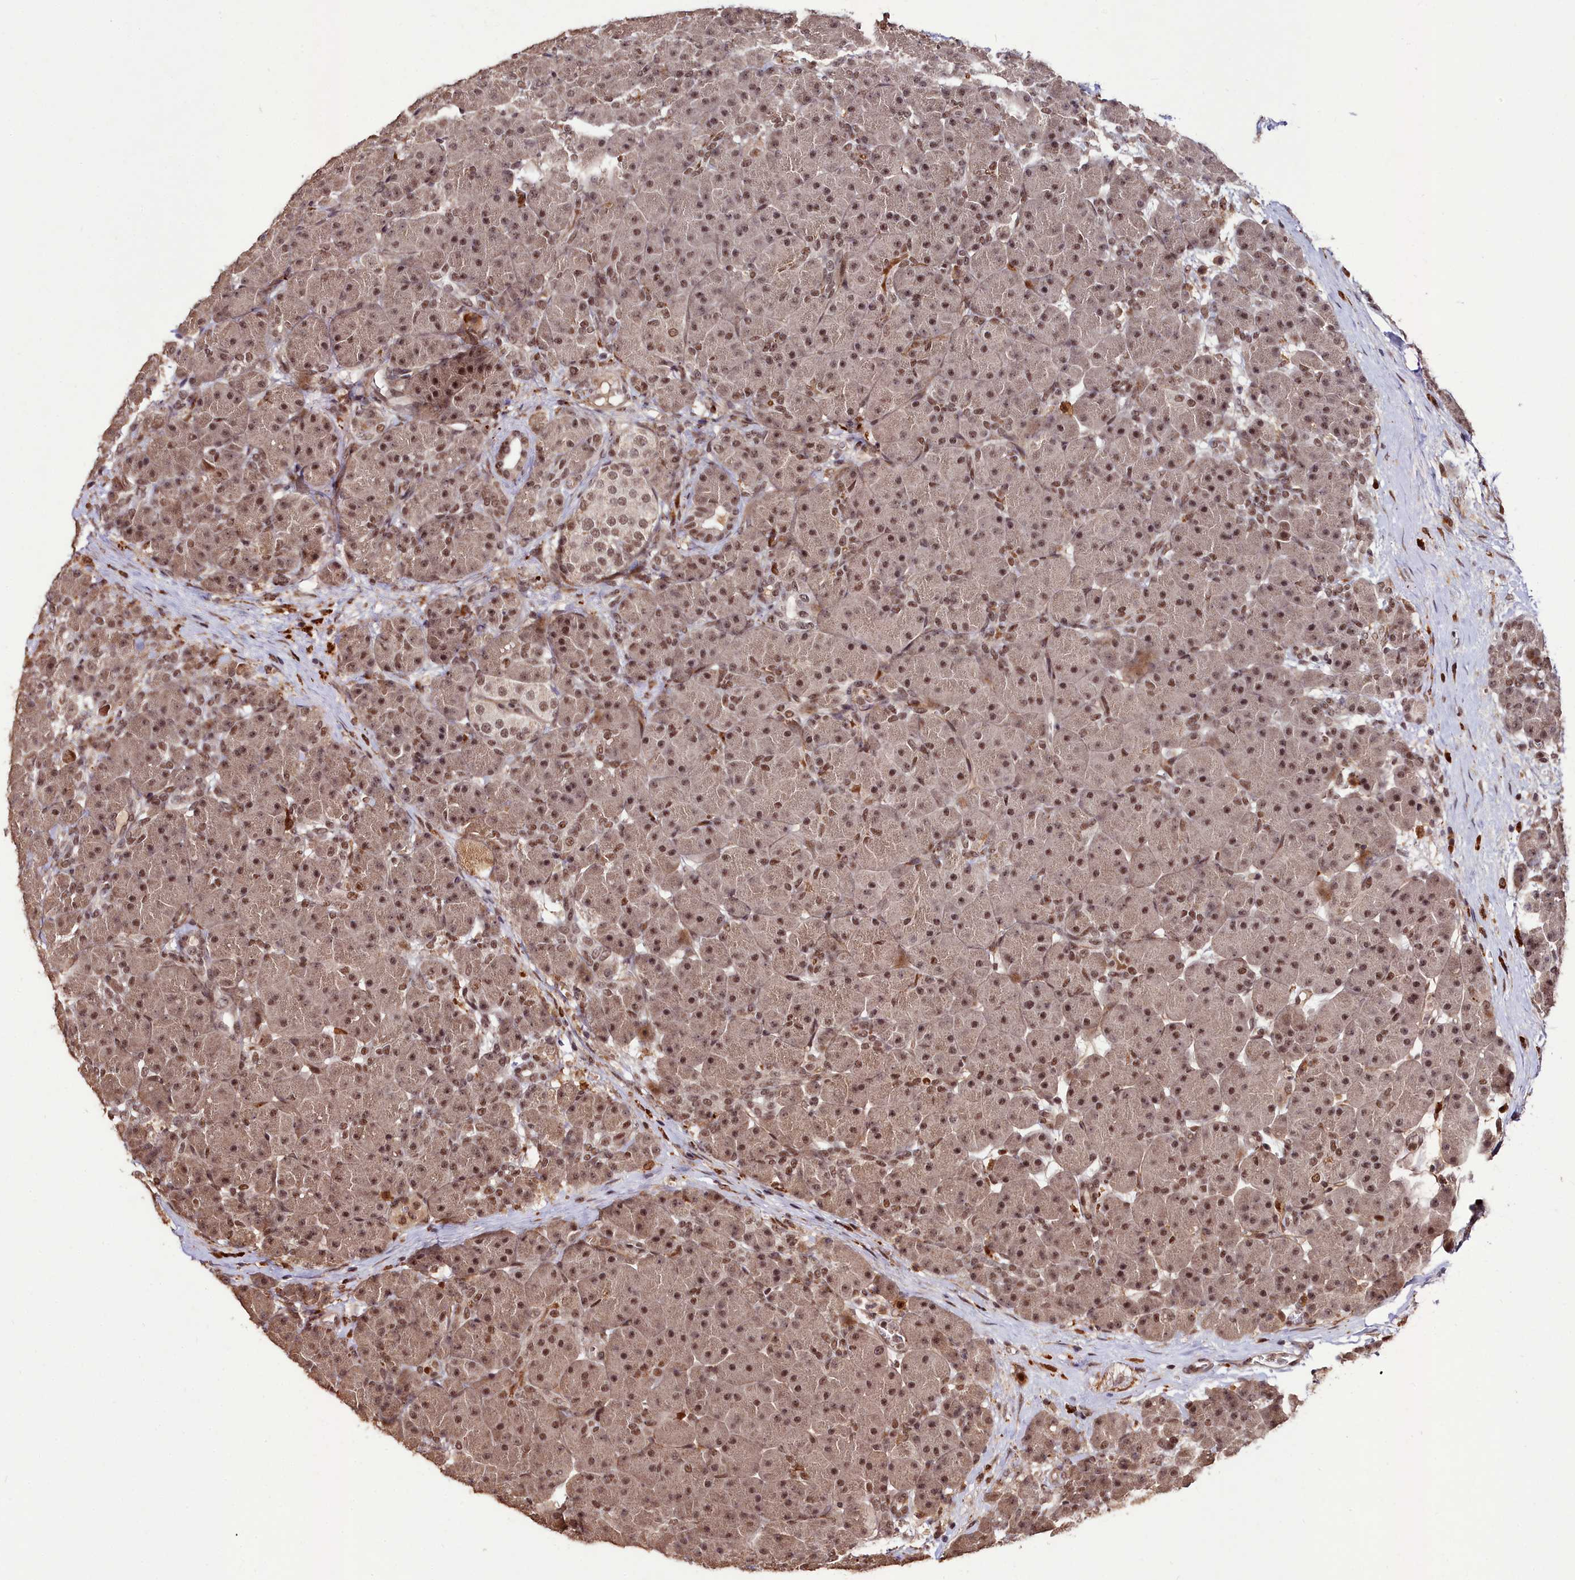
{"staining": {"intensity": "moderate", "quantity": ">75%", "location": "cytoplasmic/membranous,nuclear"}, "tissue": "pancreas", "cell_type": "Exocrine glandular cells", "image_type": "normal", "snomed": [{"axis": "morphology", "description": "Normal tissue, NOS"}, {"axis": "topography", "description": "Pancreas"}], "caption": "Immunohistochemistry of benign human pancreas reveals medium levels of moderate cytoplasmic/membranous,nuclear positivity in about >75% of exocrine glandular cells. The protein is shown in brown color, while the nuclei are stained blue.", "gene": "CXXC1", "patient": {"sex": "male", "age": 66}}